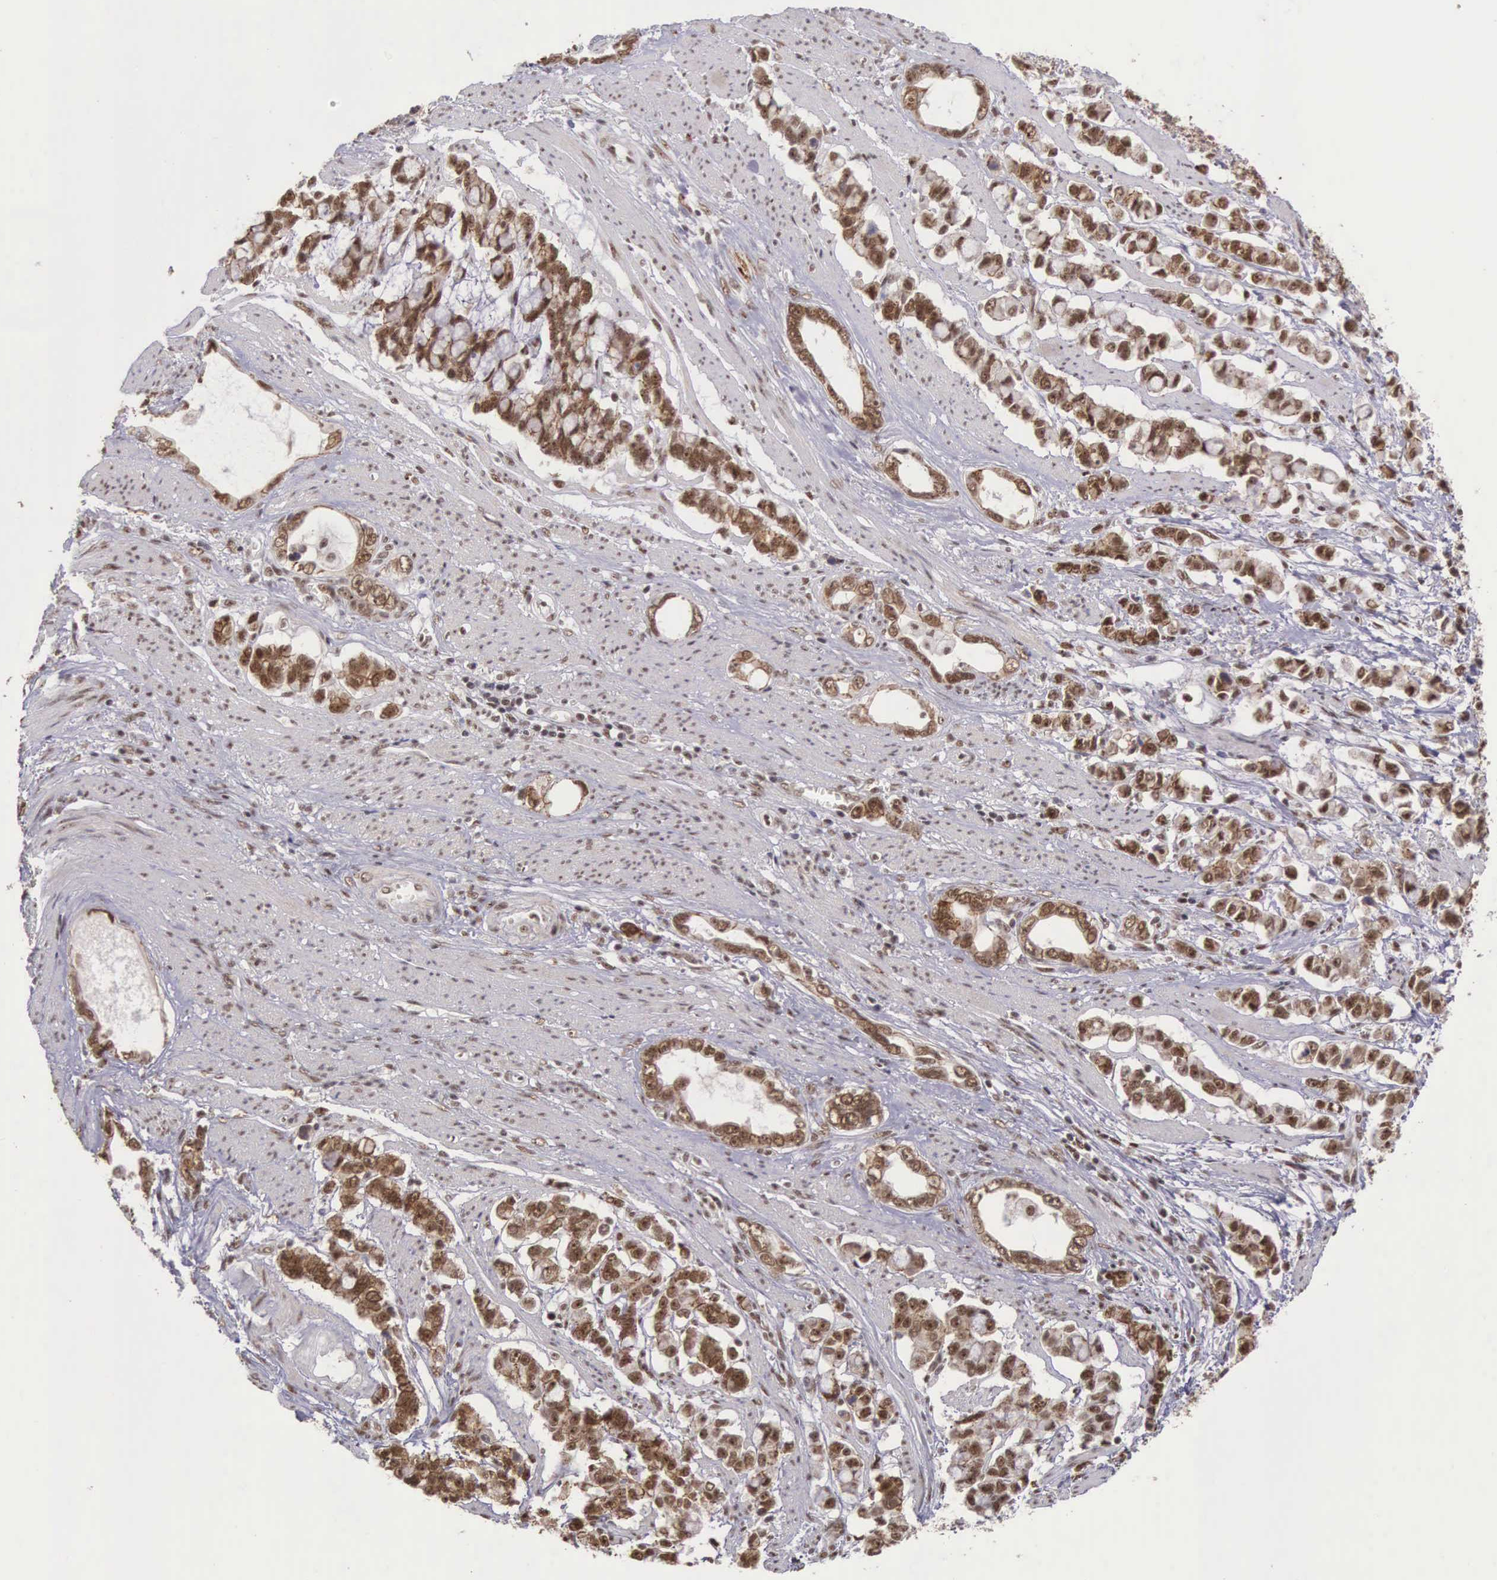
{"staining": {"intensity": "moderate", "quantity": ">75%", "location": "nuclear"}, "tissue": "stomach cancer", "cell_type": "Tumor cells", "image_type": "cancer", "snomed": [{"axis": "morphology", "description": "Adenocarcinoma, NOS"}, {"axis": "topography", "description": "Stomach"}], "caption": "Protein expression analysis of human stomach adenocarcinoma reveals moderate nuclear staining in about >75% of tumor cells.", "gene": "POLR2F", "patient": {"sex": "male", "age": 78}}